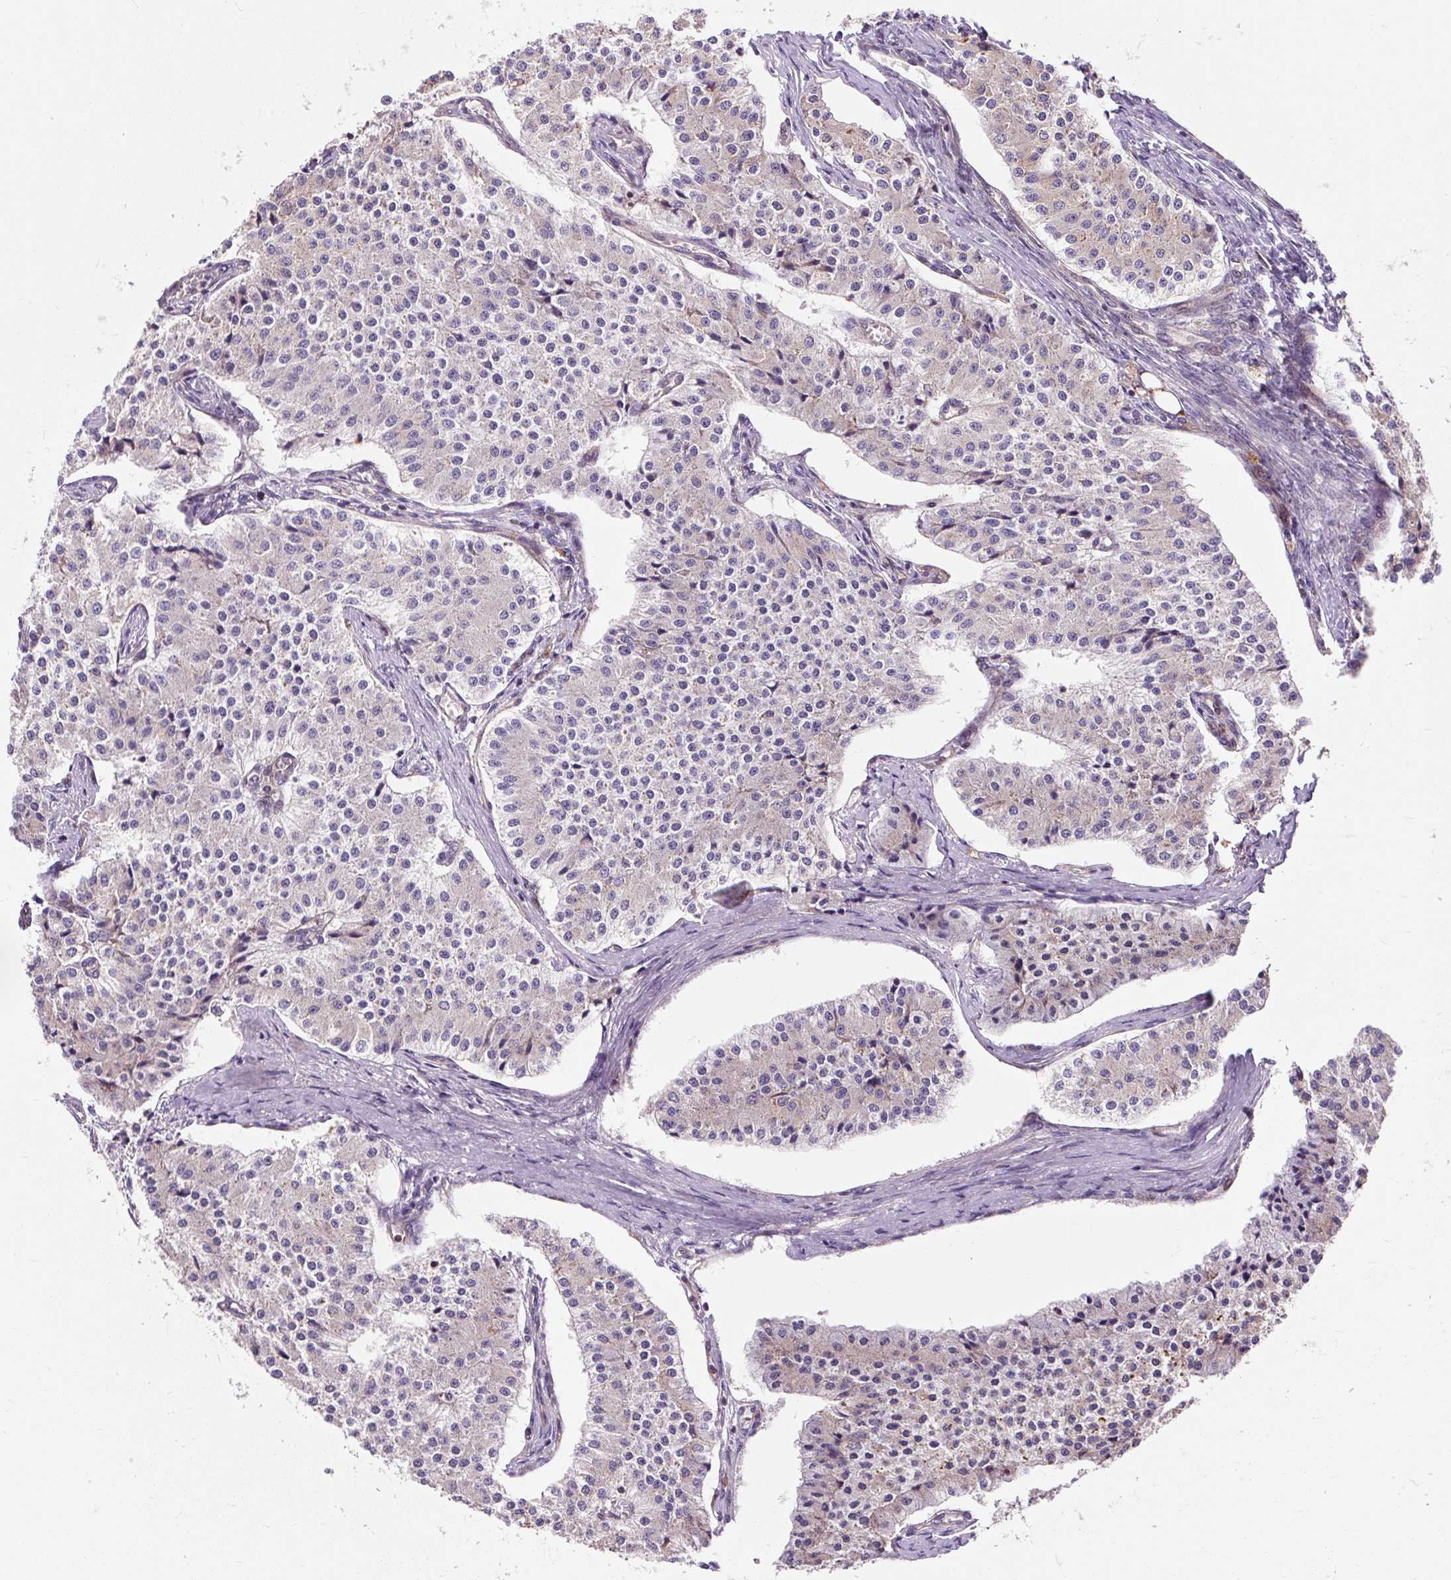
{"staining": {"intensity": "weak", "quantity": "<25%", "location": "cytoplasmic/membranous"}, "tissue": "carcinoid", "cell_type": "Tumor cells", "image_type": "cancer", "snomed": [{"axis": "morphology", "description": "Carcinoid, malignant, NOS"}, {"axis": "topography", "description": "Colon"}], "caption": "IHC photomicrograph of human carcinoid stained for a protein (brown), which displays no expression in tumor cells.", "gene": "PCDHGB3", "patient": {"sex": "female", "age": 52}}